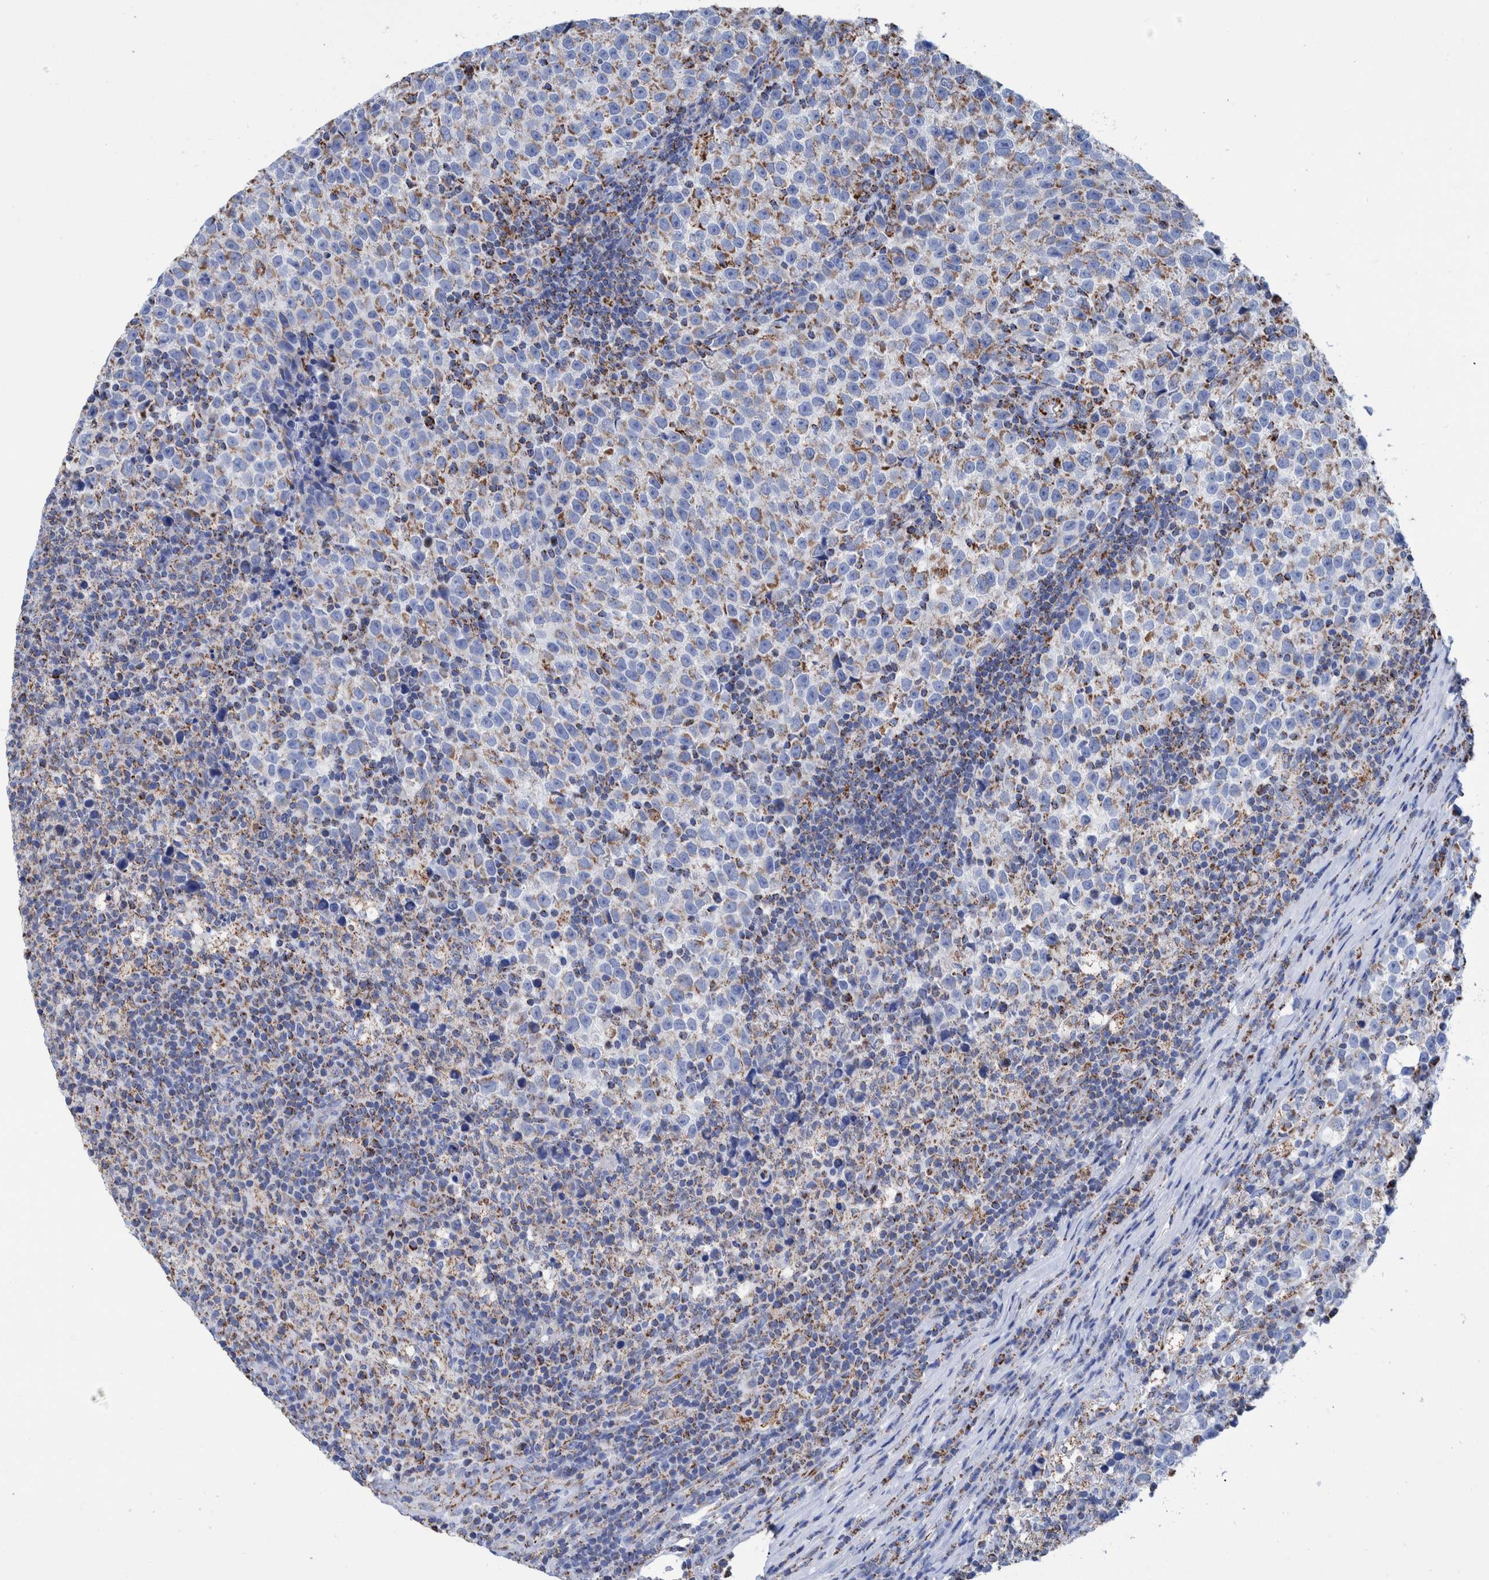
{"staining": {"intensity": "negative", "quantity": "none", "location": "none"}, "tissue": "testis cancer", "cell_type": "Tumor cells", "image_type": "cancer", "snomed": [{"axis": "morphology", "description": "Normal tissue, NOS"}, {"axis": "morphology", "description": "Seminoma, NOS"}, {"axis": "topography", "description": "Testis"}], "caption": "This is an IHC histopathology image of human testis cancer. There is no expression in tumor cells.", "gene": "DECR1", "patient": {"sex": "male", "age": 43}}